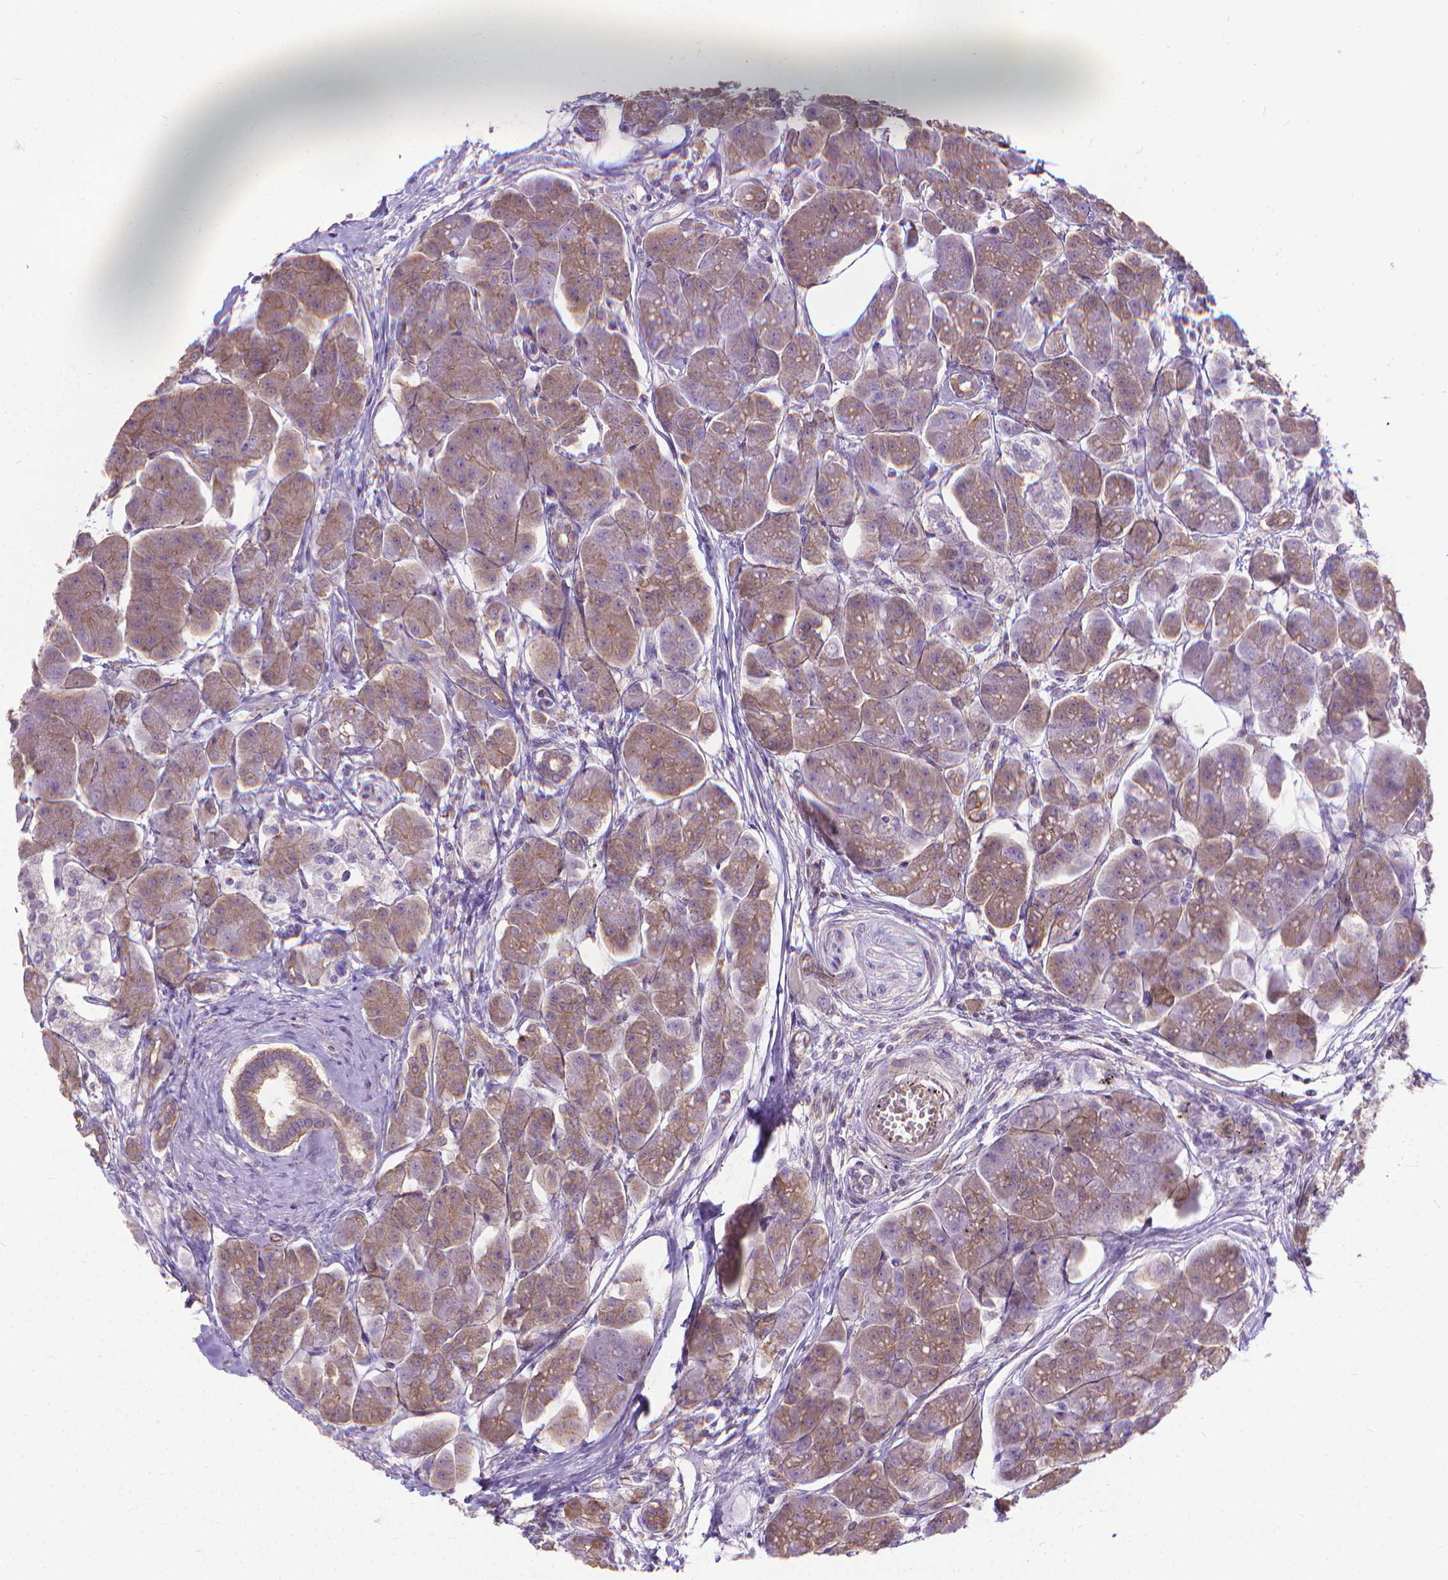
{"staining": {"intensity": "weak", "quantity": "25%-75%", "location": "cytoplasmic/membranous"}, "tissue": "pancreas", "cell_type": "Exocrine glandular cells", "image_type": "normal", "snomed": [{"axis": "morphology", "description": "Normal tissue, NOS"}, {"axis": "topography", "description": "Adipose tissue"}, {"axis": "topography", "description": "Pancreas"}, {"axis": "topography", "description": "Peripheral nerve tissue"}], "caption": "Weak cytoplasmic/membranous staining for a protein is present in about 25%-75% of exocrine glandular cells of benign pancreas using IHC.", "gene": "CFAP299", "patient": {"sex": "female", "age": 58}}